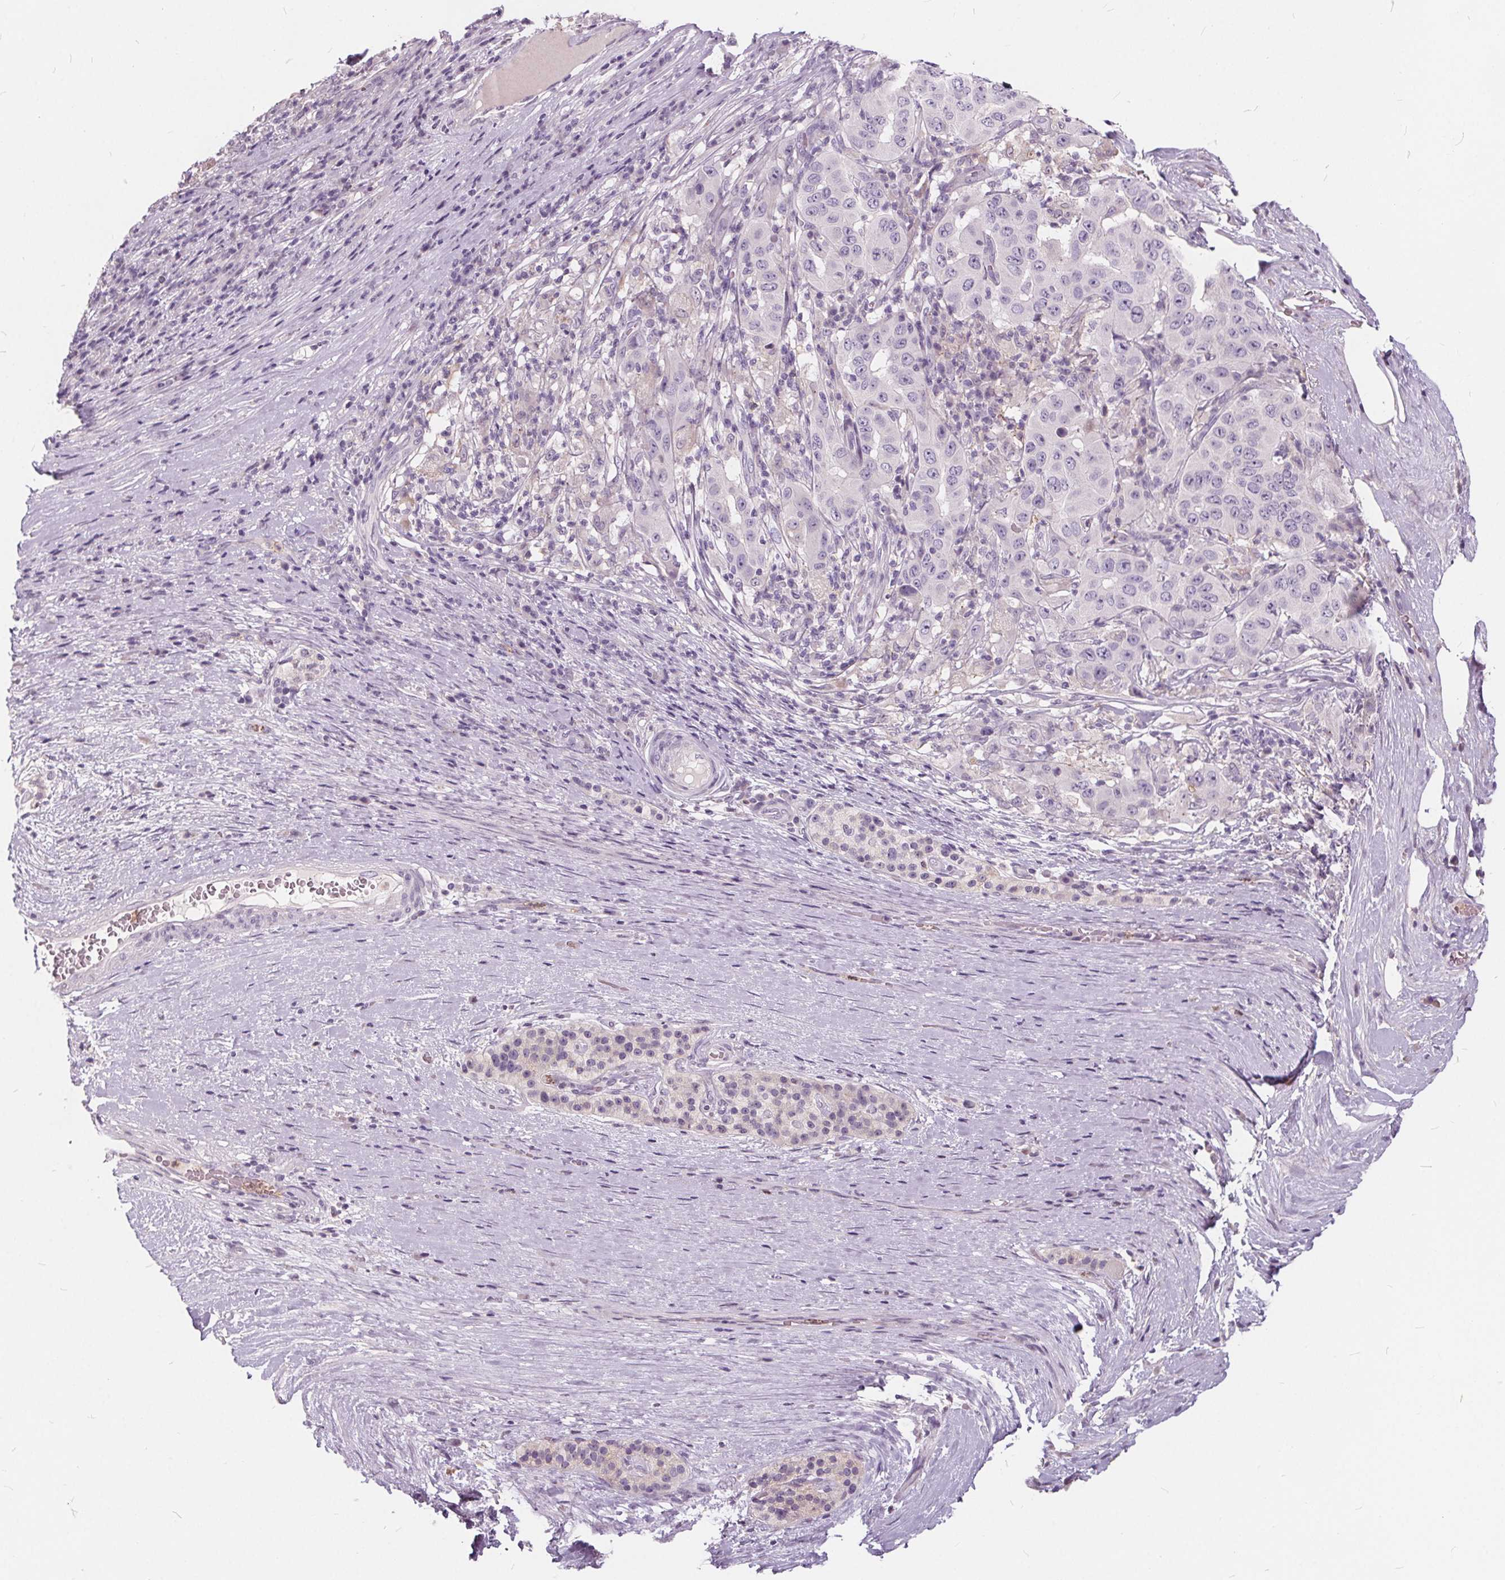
{"staining": {"intensity": "negative", "quantity": "none", "location": "none"}, "tissue": "pancreatic cancer", "cell_type": "Tumor cells", "image_type": "cancer", "snomed": [{"axis": "morphology", "description": "Adenocarcinoma, NOS"}, {"axis": "topography", "description": "Pancreas"}], "caption": "This is an immunohistochemistry photomicrograph of human adenocarcinoma (pancreatic). There is no positivity in tumor cells.", "gene": "HAAO", "patient": {"sex": "male", "age": 63}}